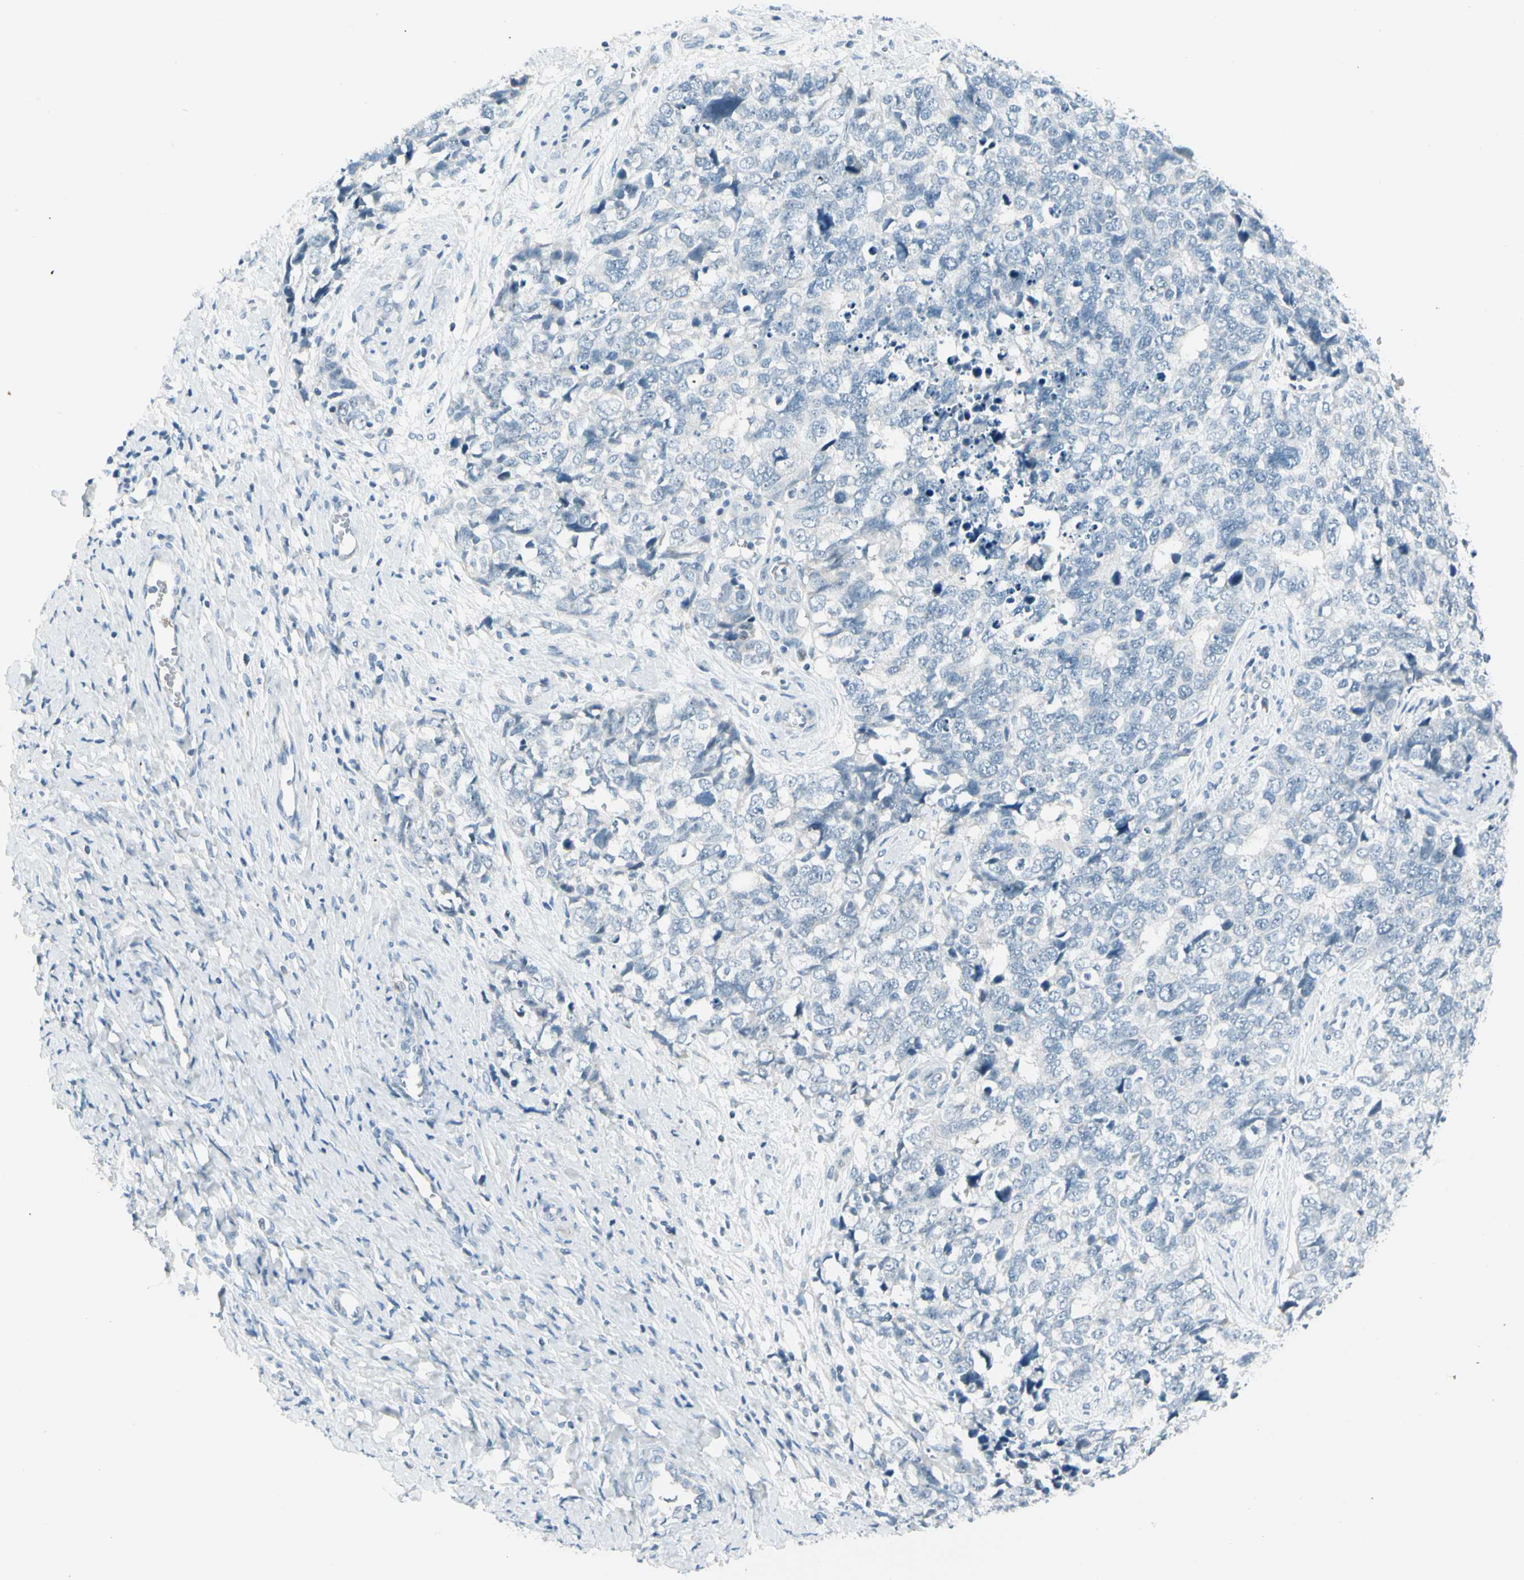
{"staining": {"intensity": "negative", "quantity": "none", "location": "none"}, "tissue": "cervical cancer", "cell_type": "Tumor cells", "image_type": "cancer", "snomed": [{"axis": "morphology", "description": "Squamous cell carcinoma, NOS"}, {"axis": "topography", "description": "Cervix"}], "caption": "DAB (3,3'-diaminobenzidine) immunohistochemical staining of cervical squamous cell carcinoma shows no significant positivity in tumor cells.", "gene": "ZSCAN1", "patient": {"sex": "female", "age": 63}}